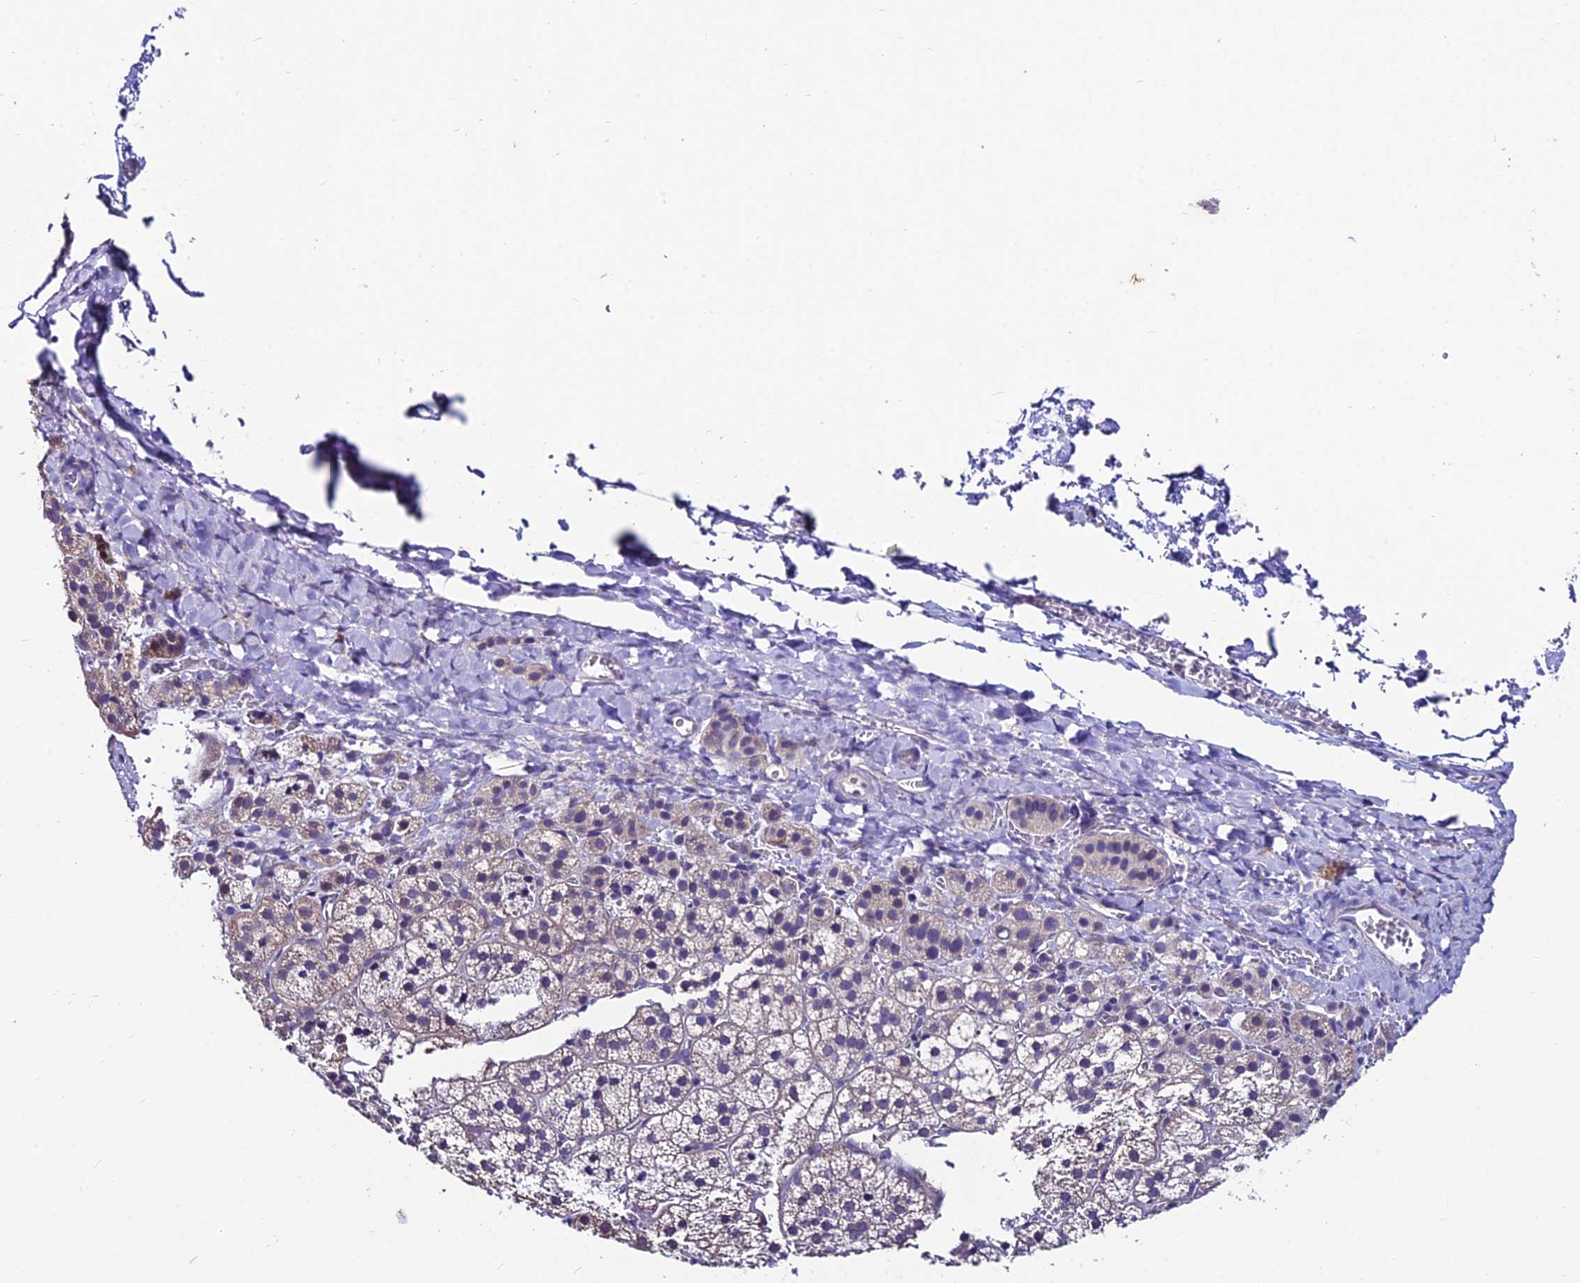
{"staining": {"intensity": "weak", "quantity": "<25%", "location": "cytoplasmic/membranous"}, "tissue": "adrenal gland", "cell_type": "Glandular cells", "image_type": "normal", "snomed": [{"axis": "morphology", "description": "Normal tissue, NOS"}, {"axis": "topography", "description": "Adrenal gland"}], "caption": "Histopathology image shows no significant protein positivity in glandular cells of normal adrenal gland.", "gene": "LGALS7", "patient": {"sex": "female", "age": 44}}